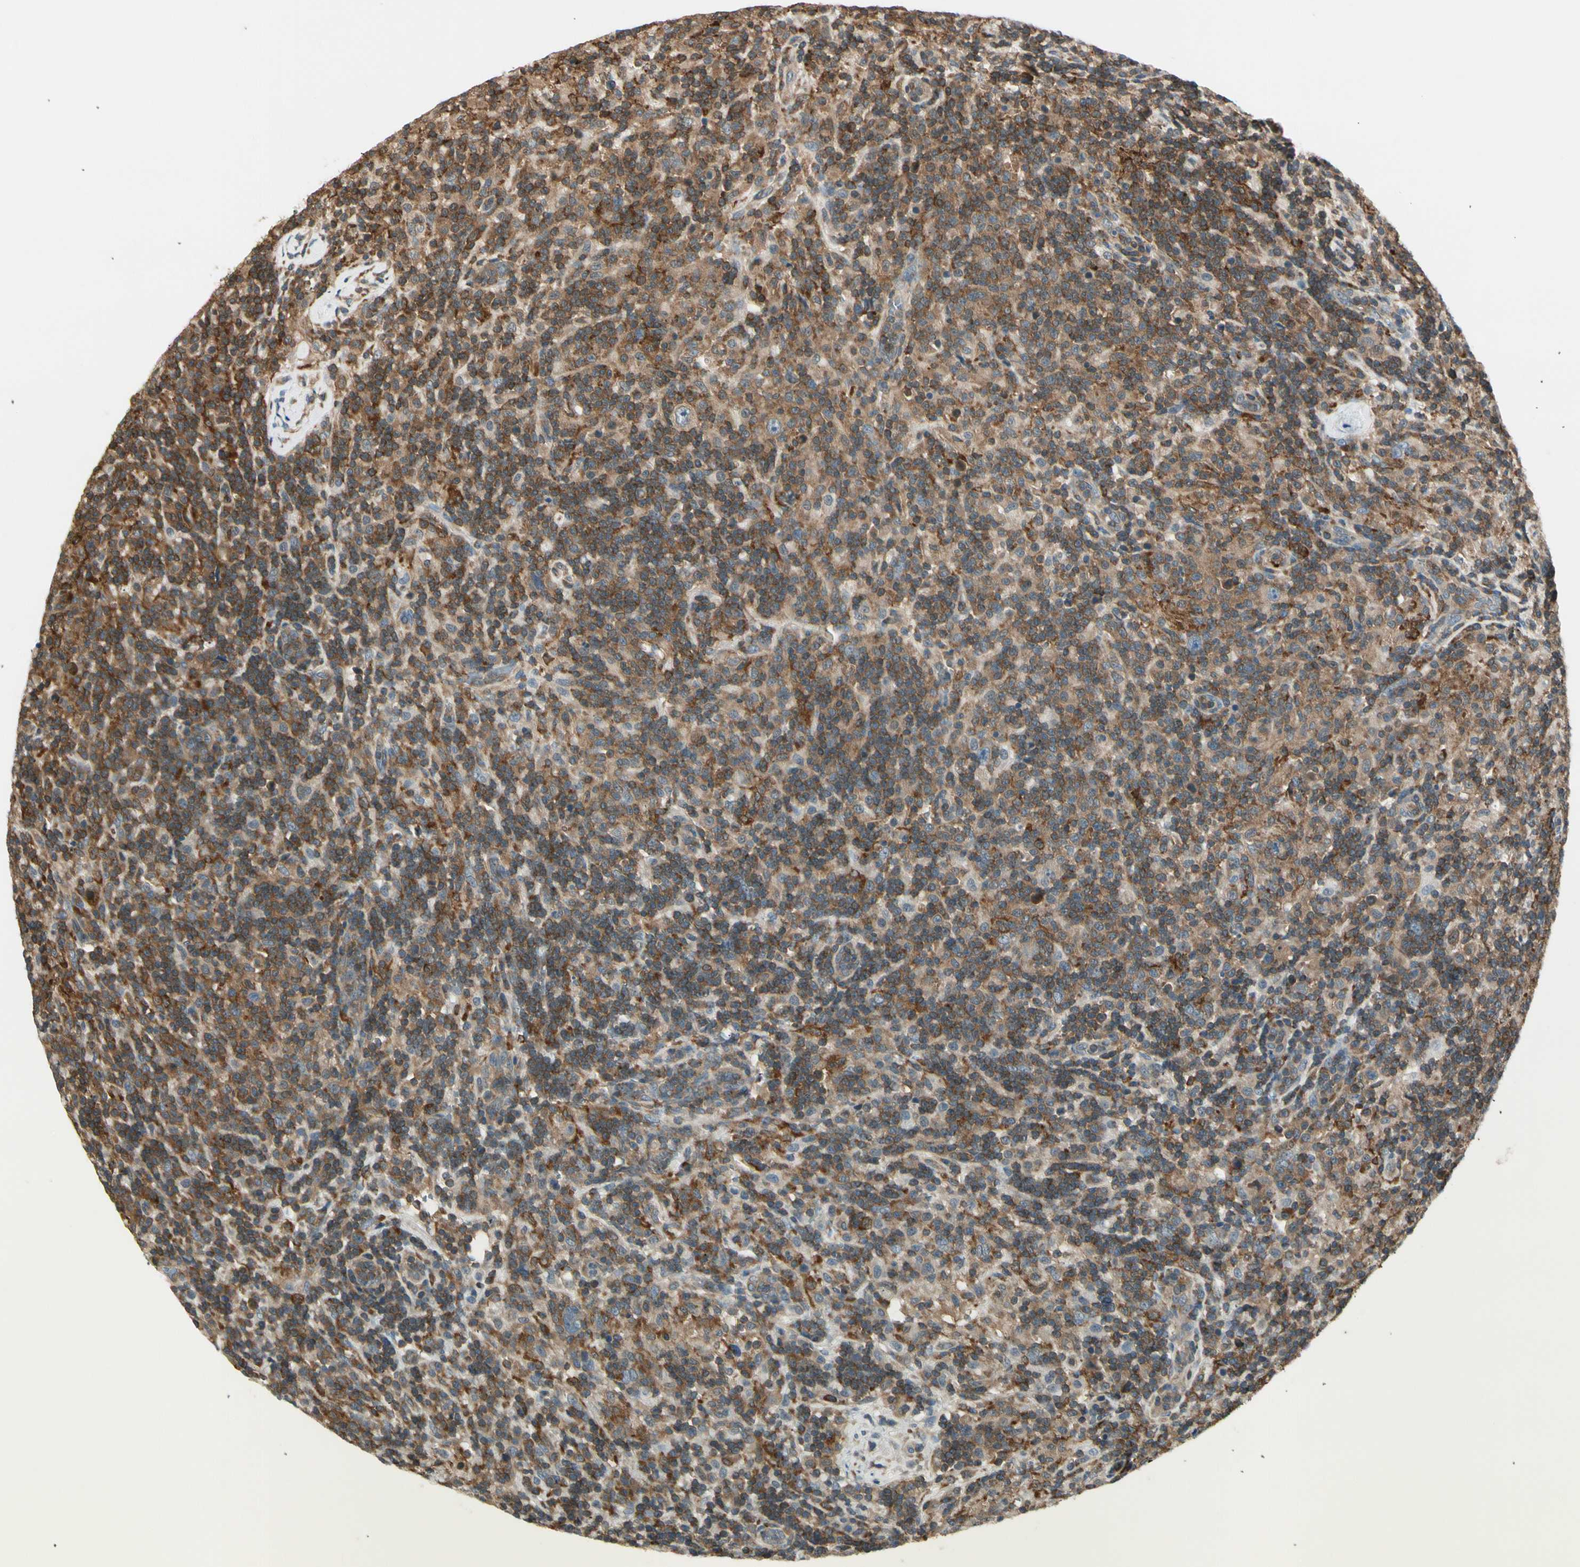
{"staining": {"intensity": "weak", "quantity": ">75%", "location": "cytoplasmic/membranous"}, "tissue": "lymphoma", "cell_type": "Tumor cells", "image_type": "cancer", "snomed": [{"axis": "morphology", "description": "Hodgkin's disease, NOS"}, {"axis": "topography", "description": "Lymph node"}], "caption": "DAB immunohistochemical staining of human Hodgkin's disease shows weak cytoplasmic/membranous protein staining in approximately >75% of tumor cells.", "gene": "OXSR1", "patient": {"sex": "male", "age": 70}}